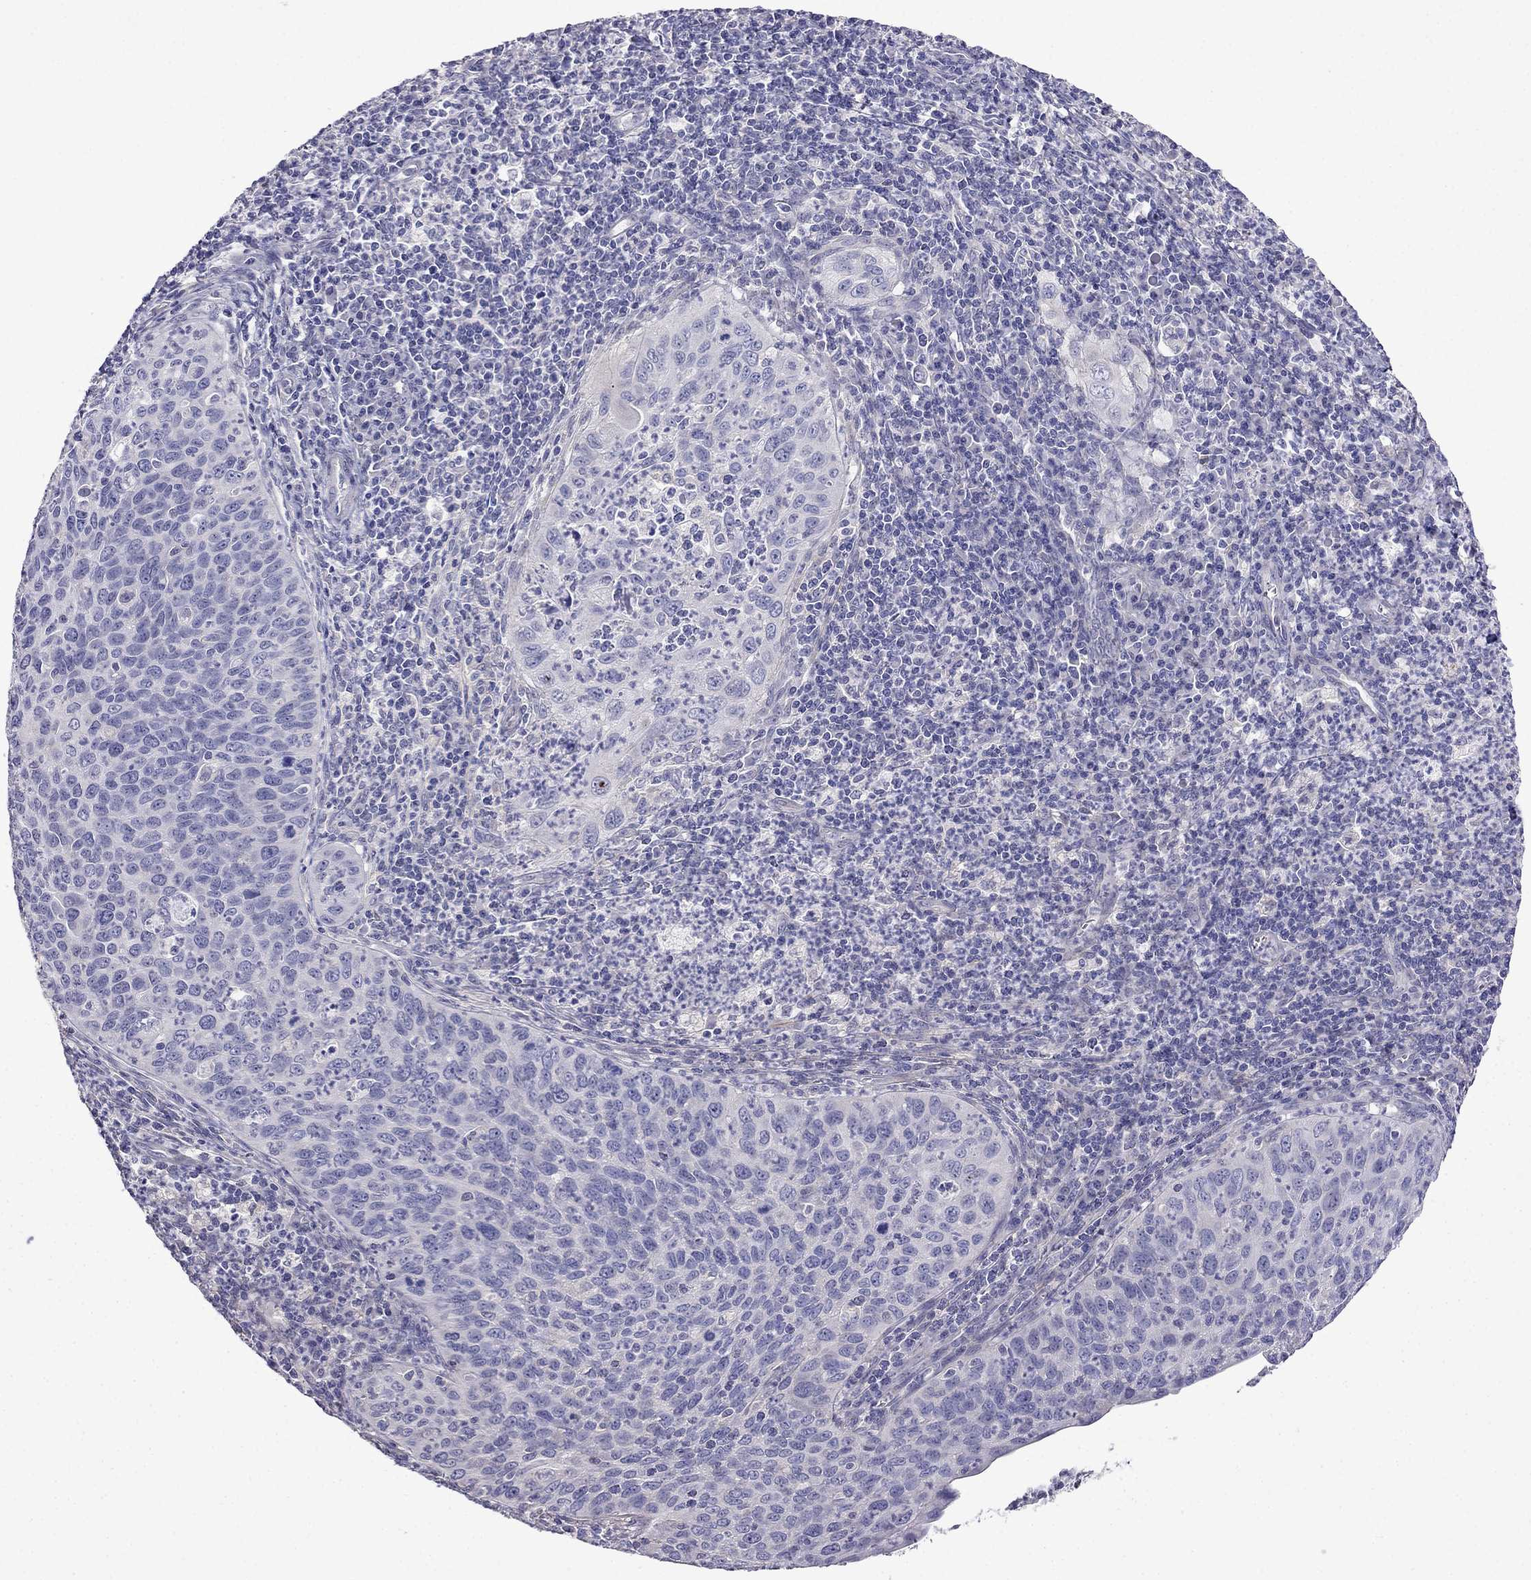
{"staining": {"intensity": "negative", "quantity": "none", "location": "none"}, "tissue": "cervical cancer", "cell_type": "Tumor cells", "image_type": "cancer", "snomed": [{"axis": "morphology", "description": "Squamous cell carcinoma, NOS"}, {"axis": "topography", "description": "Cervix"}], "caption": "The photomicrograph exhibits no significant expression in tumor cells of cervical cancer. Nuclei are stained in blue.", "gene": "SCNN1D", "patient": {"sex": "female", "age": 26}}